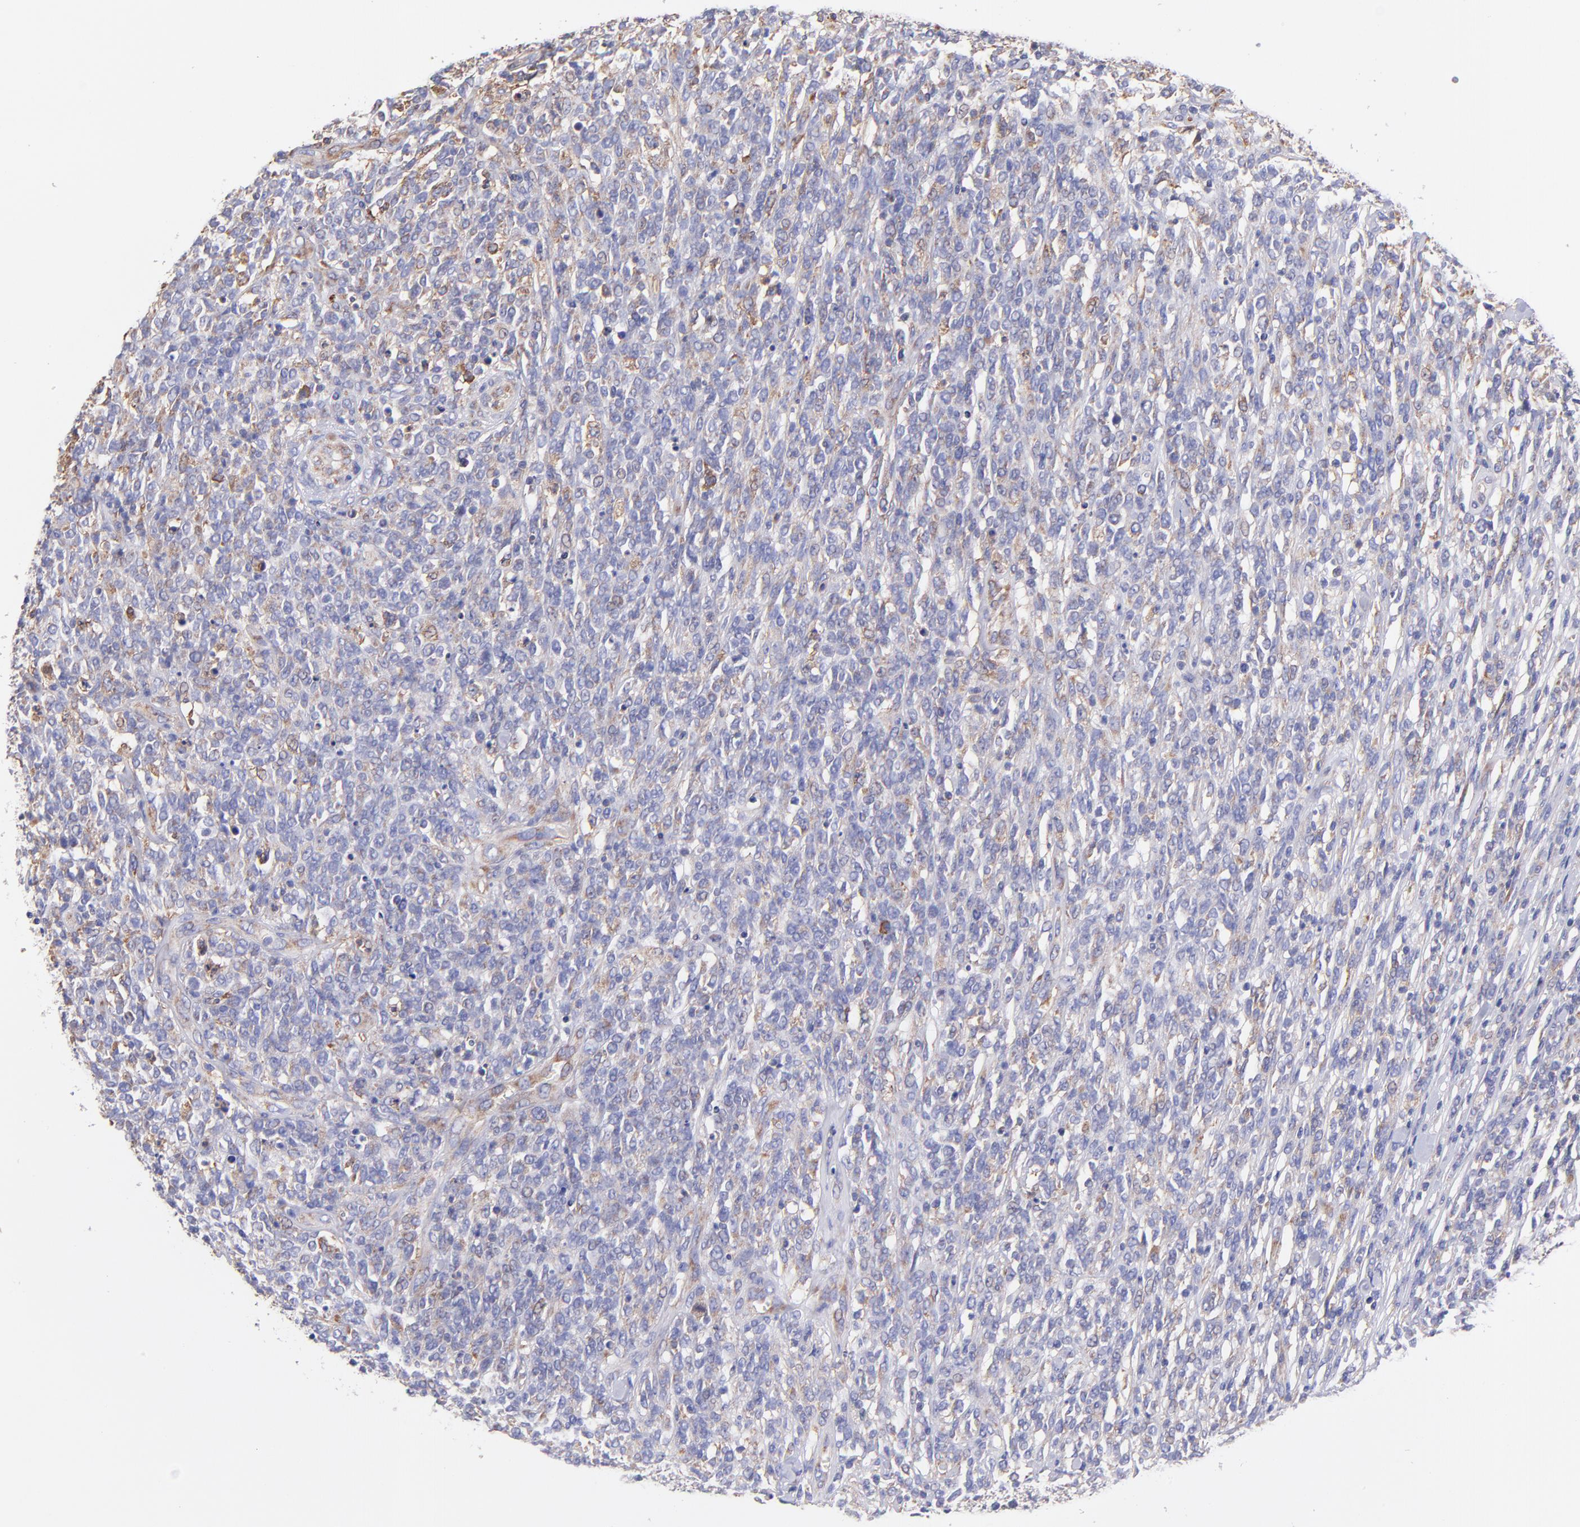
{"staining": {"intensity": "negative", "quantity": "none", "location": "none"}, "tissue": "lymphoma", "cell_type": "Tumor cells", "image_type": "cancer", "snomed": [{"axis": "morphology", "description": "Malignant lymphoma, non-Hodgkin's type, High grade"}, {"axis": "topography", "description": "Lymph node"}], "caption": "Immunohistochemical staining of lymphoma exhibits no significant expression in tumor cells. (DAB immunohistochemistry (IHC) visualized using brightfield microscopy, high magnification).", "gene": "PREX1", "patient": {"sex": "female", "age": 73}}